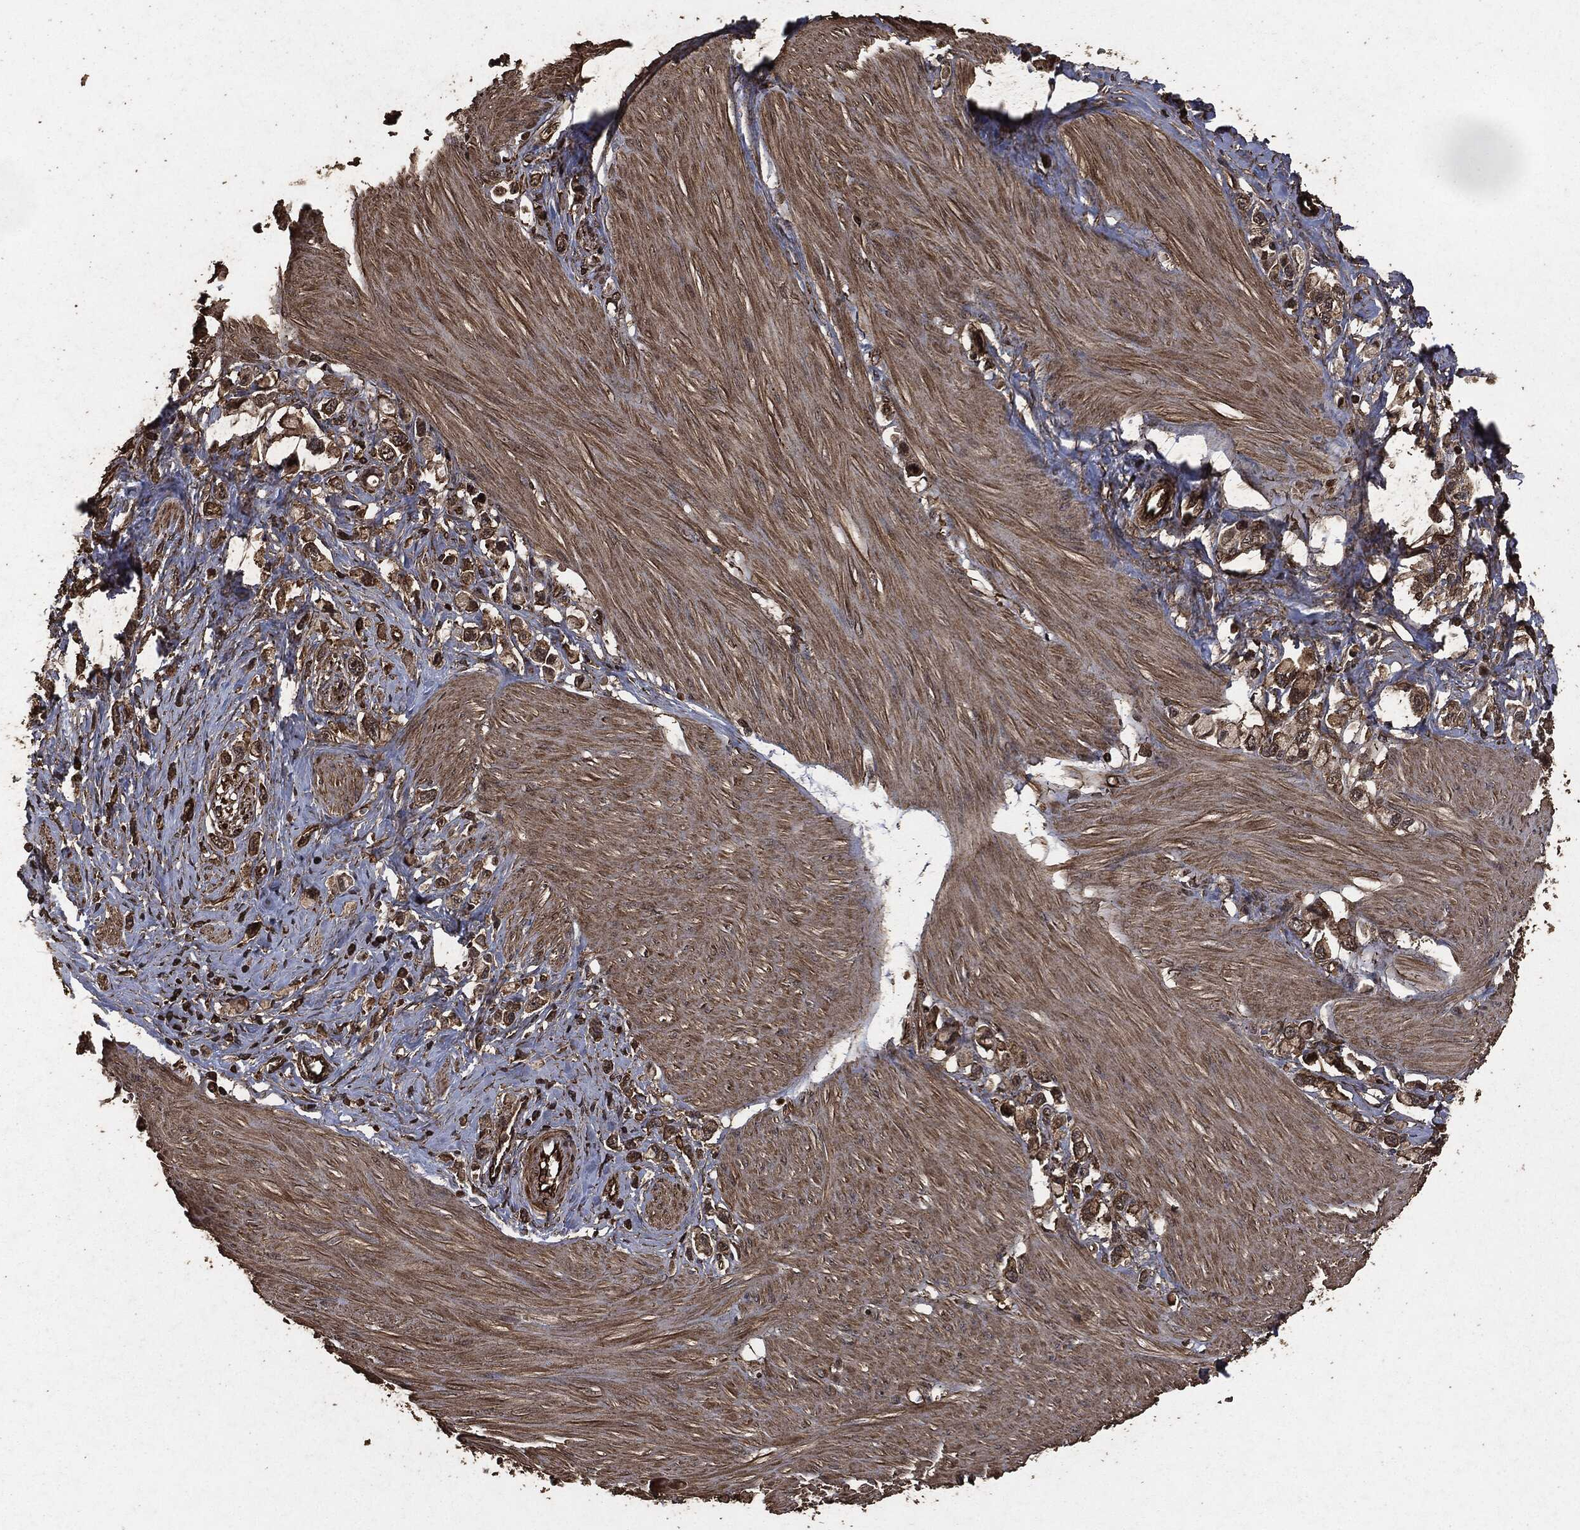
{"staining": {"intensity": "strong", "quantity": "25%-75%", "location": "cytoplasmic/membranous"}, "tissue": "stomach cancer", "cell_type": "Tumor cells", "image_type": "cancer", "snomed": [{"axis": "morphology", "description": "Normal tissue, NOS"}, {"axis": "morphology", "description": "Adenocarcinoma, NOS"}, {"axis": "morphology", "description": "Adenocarcinoma, High grade"}, {"axis": "topography", "description": "Stomach, upper"}, {"axis": "topography", "description": "Stomach"}], "caption": "Stomach cancer (high-grade adenocarcinoma) tissue displays strong cytoplasmic/membranous staining in approximately 25%-75% of tumor cells", "gene": "HRAS", "patient": {"sex": "female", "age": 65}}